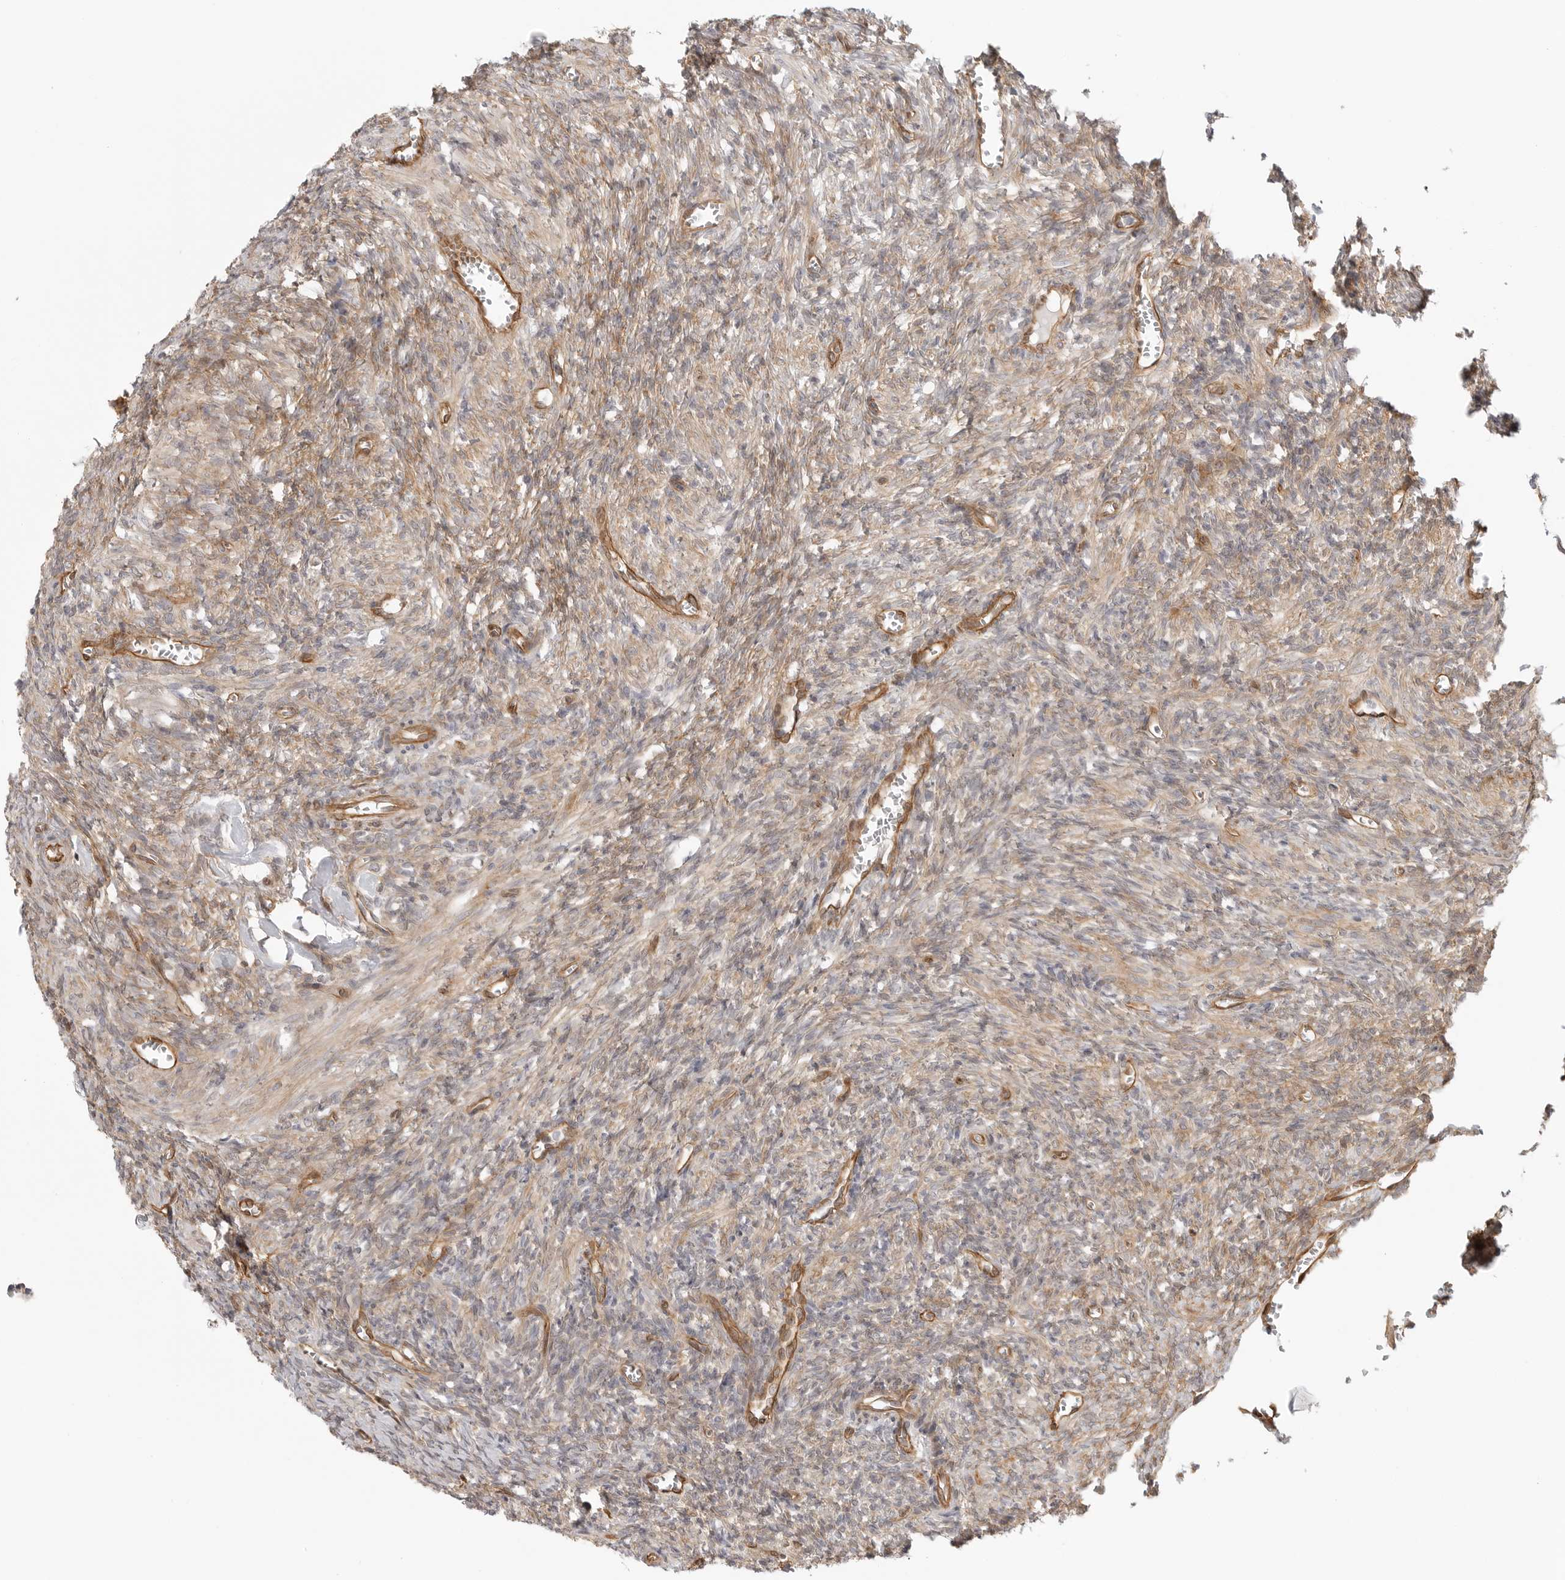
{"staining": {"intensity": "weak", "quantity": ">75%", "location": "cytoplasmic/membranous"}, "tissue": "ovary", "cell_type": "Ovarian stroma cells", "image_type": "normal", "snomed": [{"axis": "morphology", "description": "Normal tissue, NOS"}, {"axis": "topography", "description": "Ovary"}], "caption": "A high-resolution micrograph shows immunohistochemistry (IHC) staining of normal ovary, which demonstrates weak cytoplasmic/membranous staining in about >75% of ovarian stroma cells.", "gene": "ATOH7", "patient": {"sex": "female", "age": 27}}